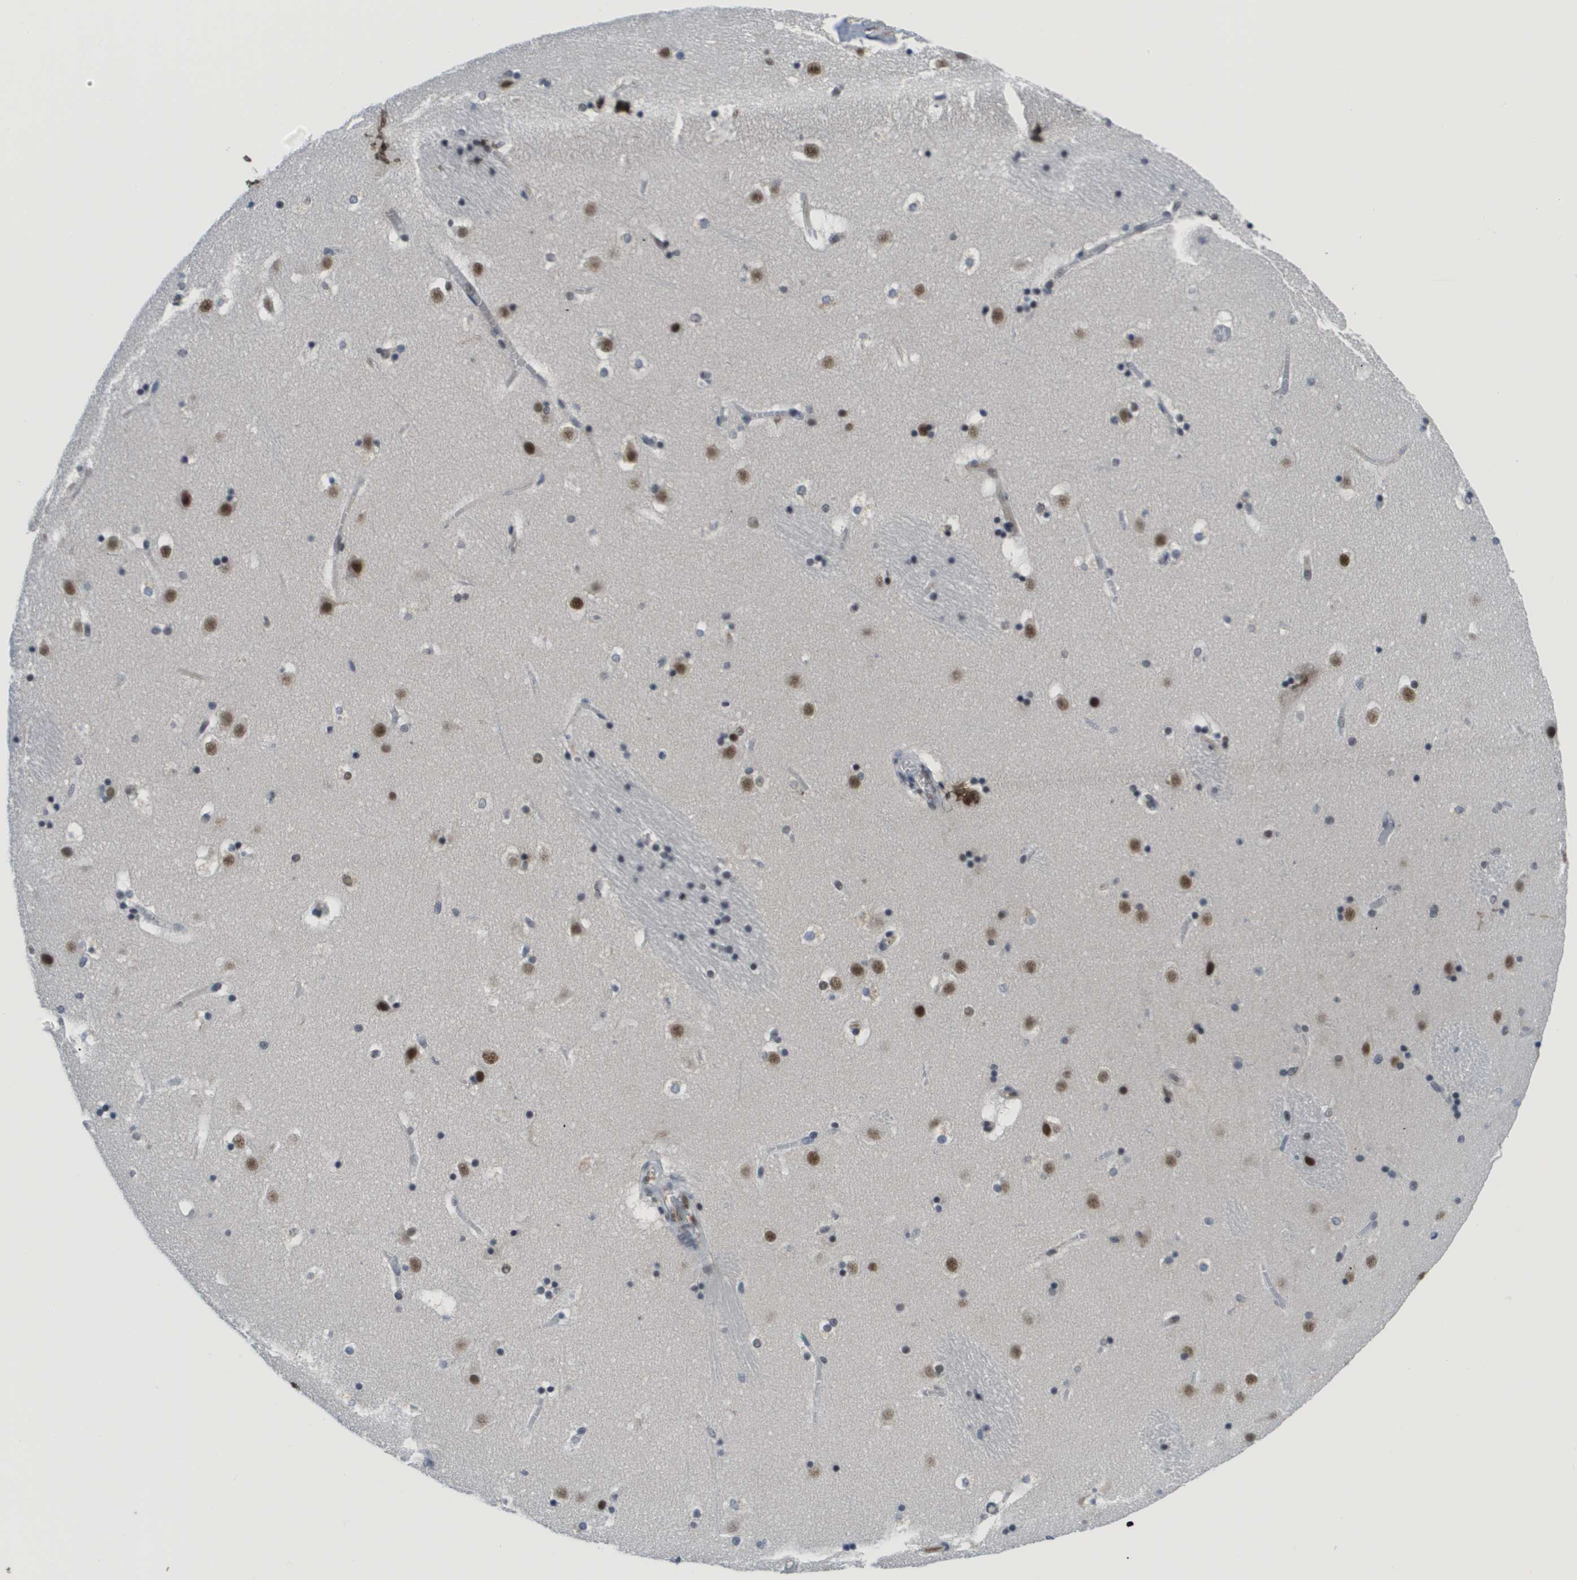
{"staining": {"intensity": "weak", "quantity": "25%-75%", "location": "nuclear"}, "tissue": "caudate", "cell_type": "Glial cells", "image_type": "normal", "snomed": [{"axis": "morphology", "description": "Normal tissue, NOS"}, {"axis": "topography", "description": "Lateral ventricle wall"}], "caption": "Immunohistochemical staining of unremarkable human caudate reveals weak nuclear protein positivity in about 25%-75% of glial cells.", "gene": "SMARCAD1", "patient": {"sex": "male", "age": 45}}